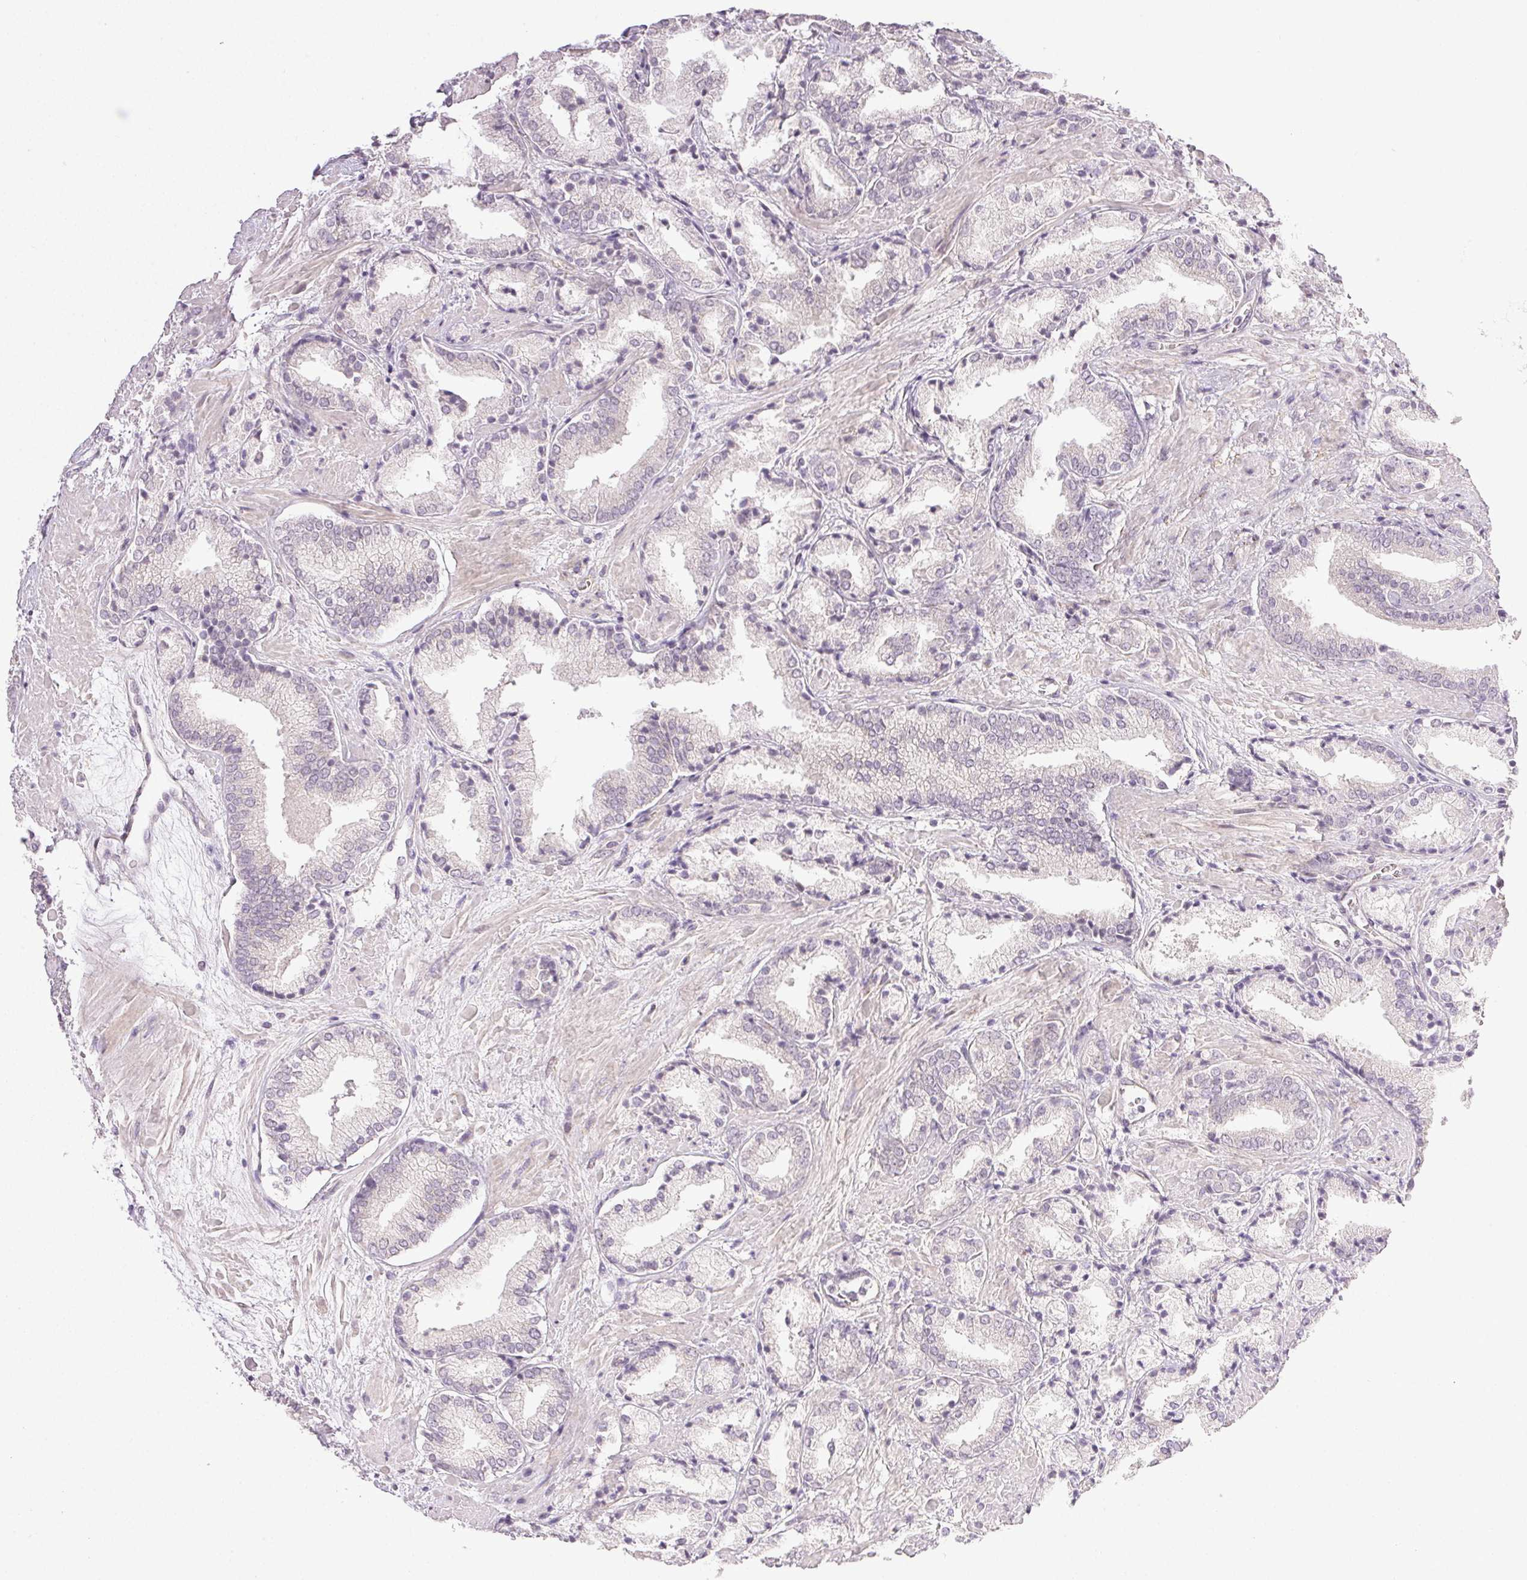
{"staining": {"intensity": "negative", "quantity": "none", "location": "none"}, "tissue": "prostate cancer", "cell_type": "Tumor cells", "image_type": "cancer", "snomed": [{"axis": "morphology", "description": "Adenocarcinoma, High grade"}, {"axis": "topography", "description": "Prostate"}], "caption": "This is an IHC photomicrograph of prostate cancer. There is no staining in tumor cells.", "gene": "PLCB1", "patient": {"sex": "male", "age": 56}}